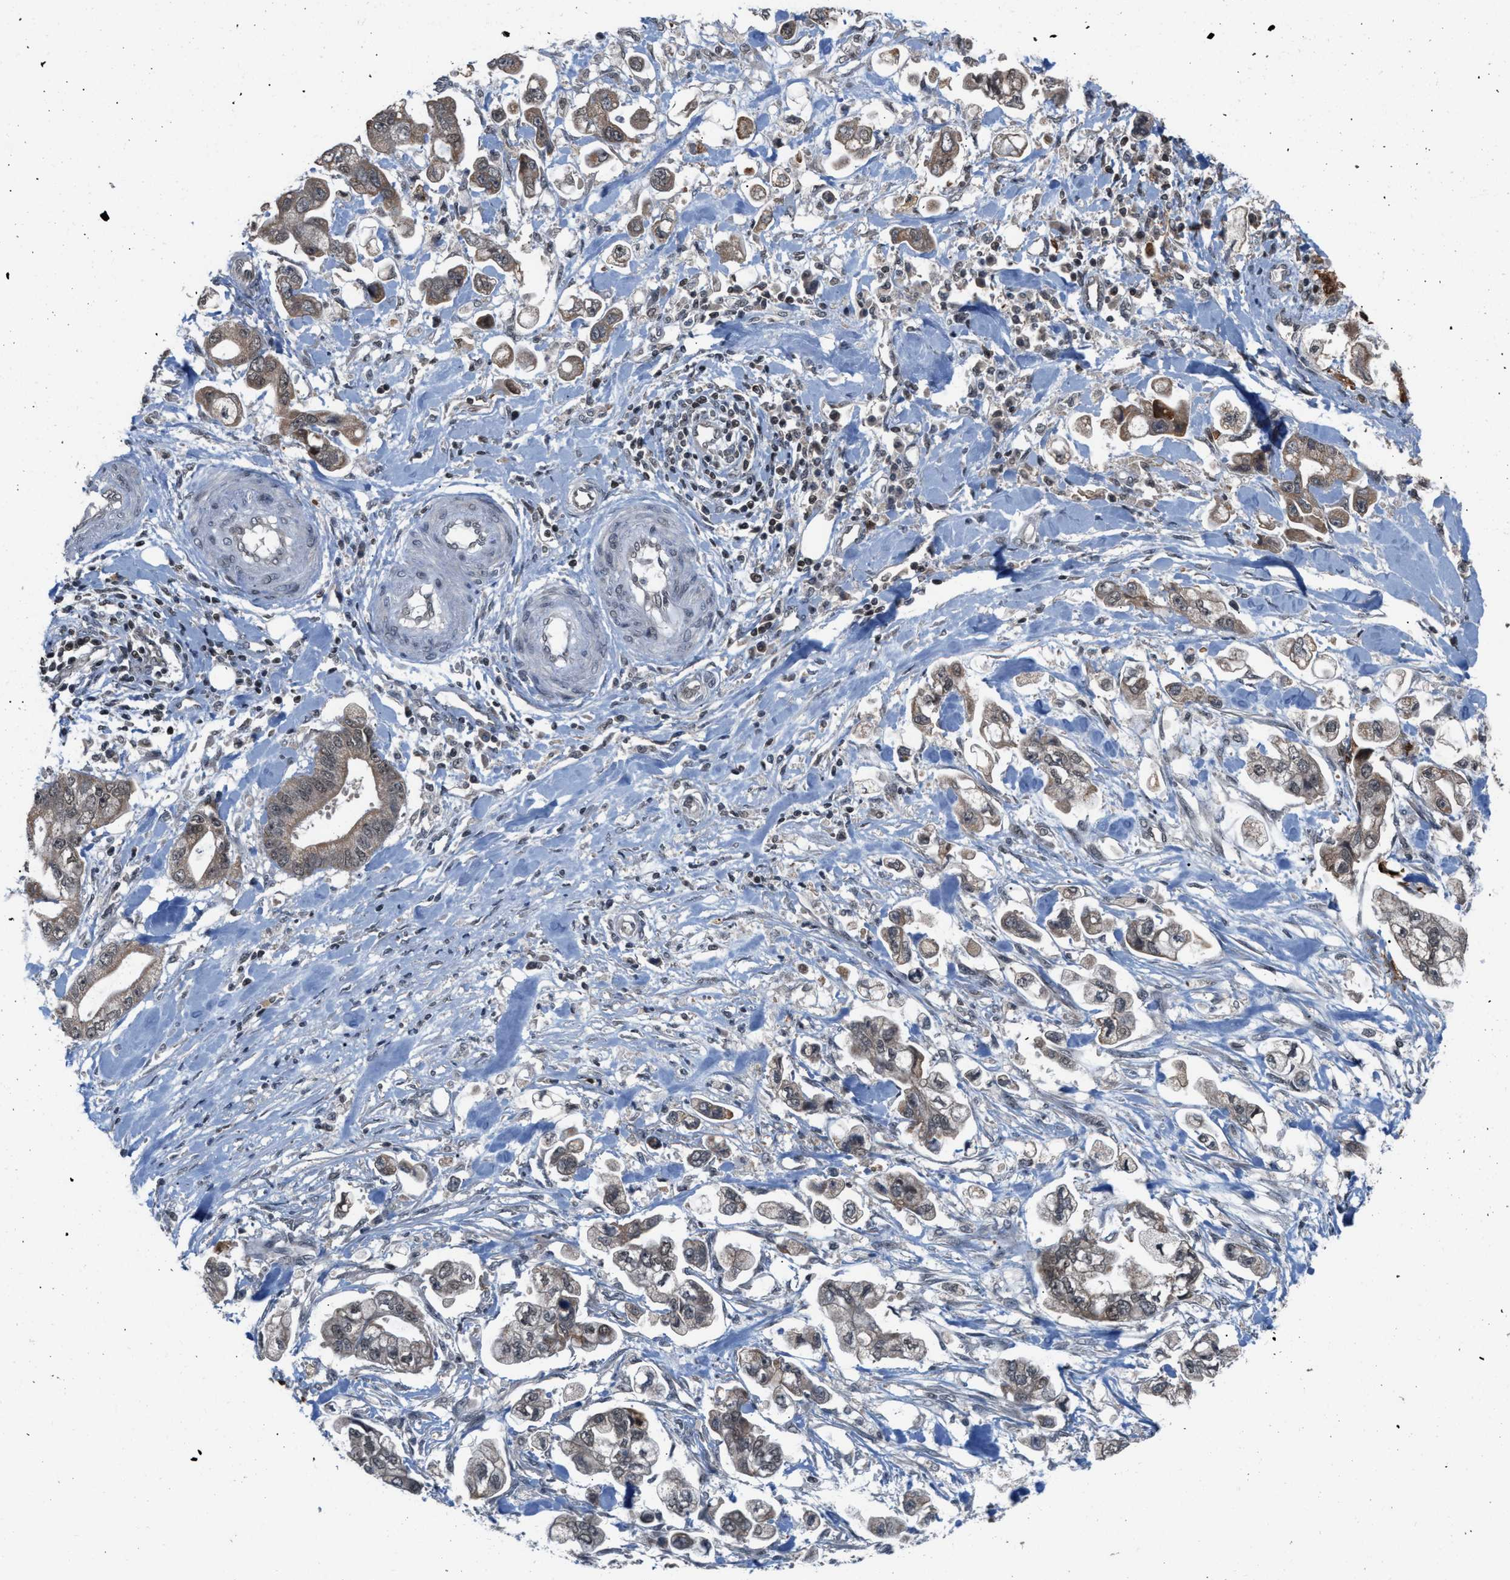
{"staining": {"intensity": "weak", "quantity": ">75%", "location": "cytoplasmic/membranous"}, "tissue": "stomach cancer", "cell_type": "Tumor cells", "image_type": "cancer", "snomed": [{"axis": "morphology", "description": "Normal tissue, NOS"}, {"axis": "morphology", "description": "Adenocarcinoma, NOS"}, {"axis": "topography", "description": "Stomach"}], "caption": "Weak cytoplasmic/membranous protein positivity is identified in about >75% of tumor cells in stomach adenocarcinoma.", "gene": "C9orf78", "patient": {"sex": "male", "age": 62}}